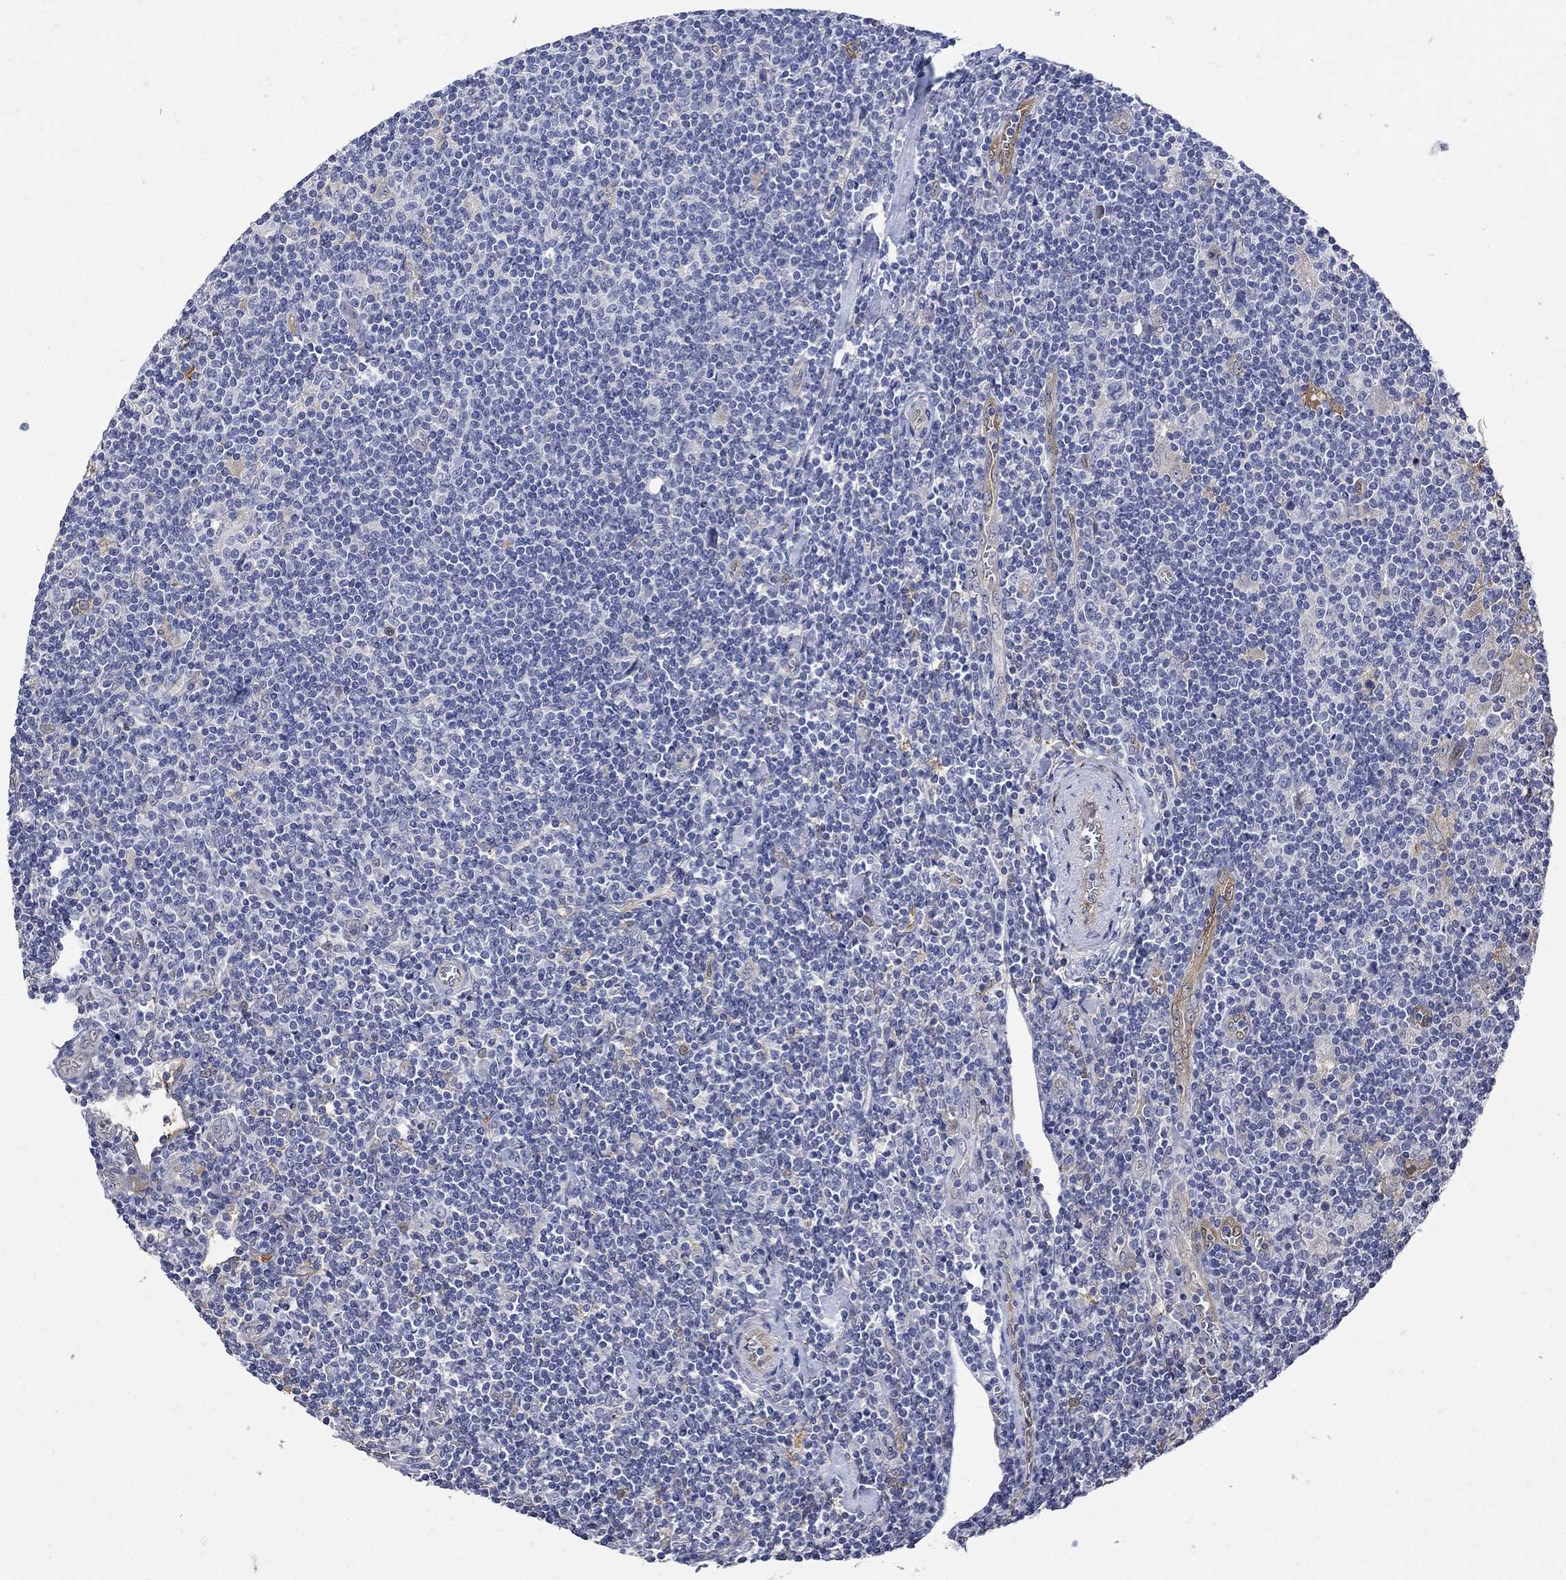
{"staining": {"intensity": "negative", "quantity": "none", "location": "none"}, "tissue": "lymphoma", "cell_type": "Tumor cells", "image_type": "cancer", "snomed": [{"axis": "morphology", "description": "Hodgkin's disease, NOS"}, {"axis": "topography", "description": "Lymph node"}], "caption": "DAB immunohistochemical staining of lymphoma shows no significant positivity in tumor cells.", "gene": "TGM2", "patient": {"sex": "male", "age": 40}}